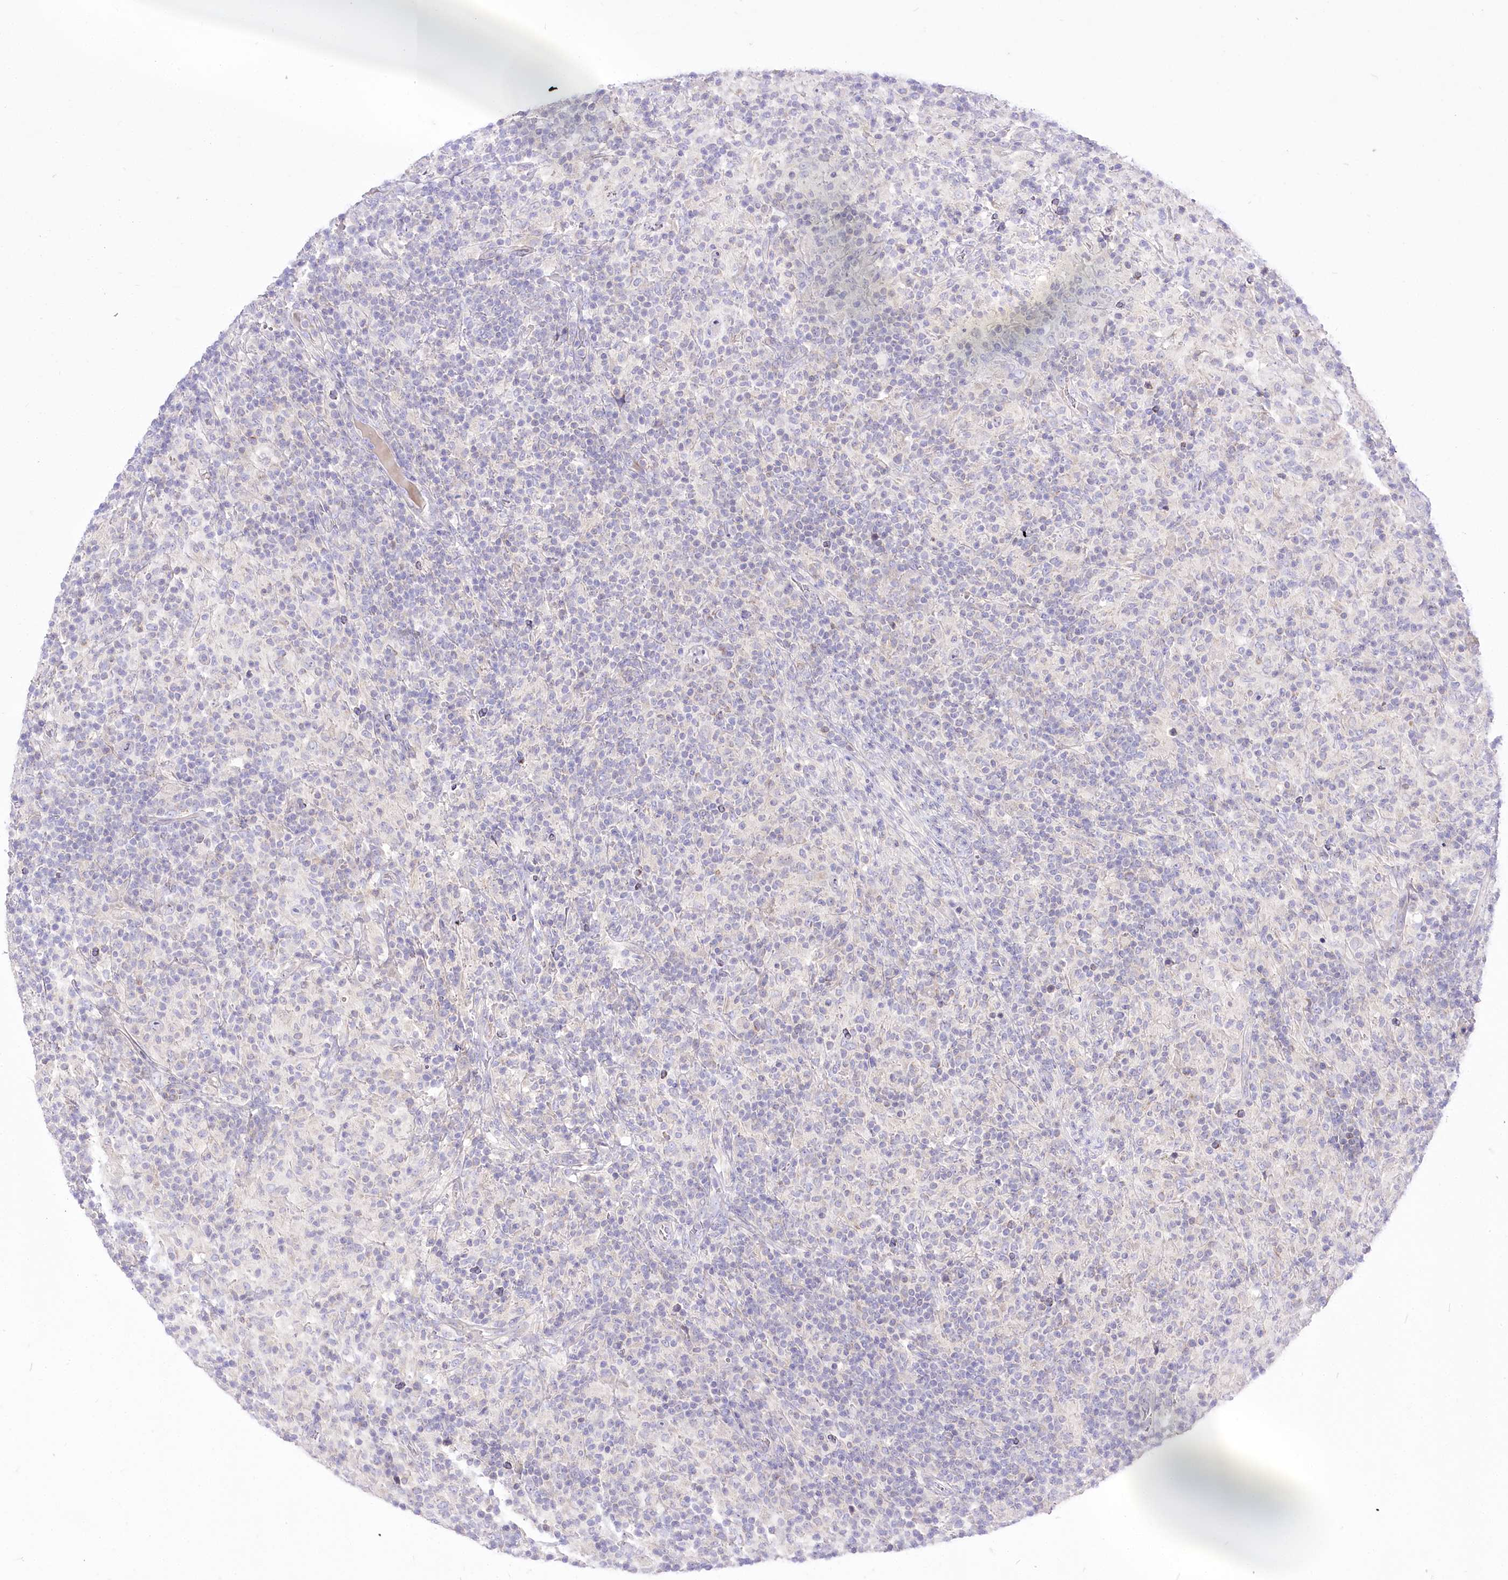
{"staining": {"intensity": "negative", "quantity": "none", "location": "none"}, "tissue": "lymphoma", "cell_type": "Tumor cells", "image_type": "cancer", "snomed": [{"axis": "morphology", "description": "Hodgkin's disease, NOS"}, {"axis": "topography", "description": "Lymph node"}], "caption": "Protein analysis of Hodgkin's disease shows no significant staining in tumor cells.", "gene": "HELT", "patient": {"sex": "male", "age": 70}}